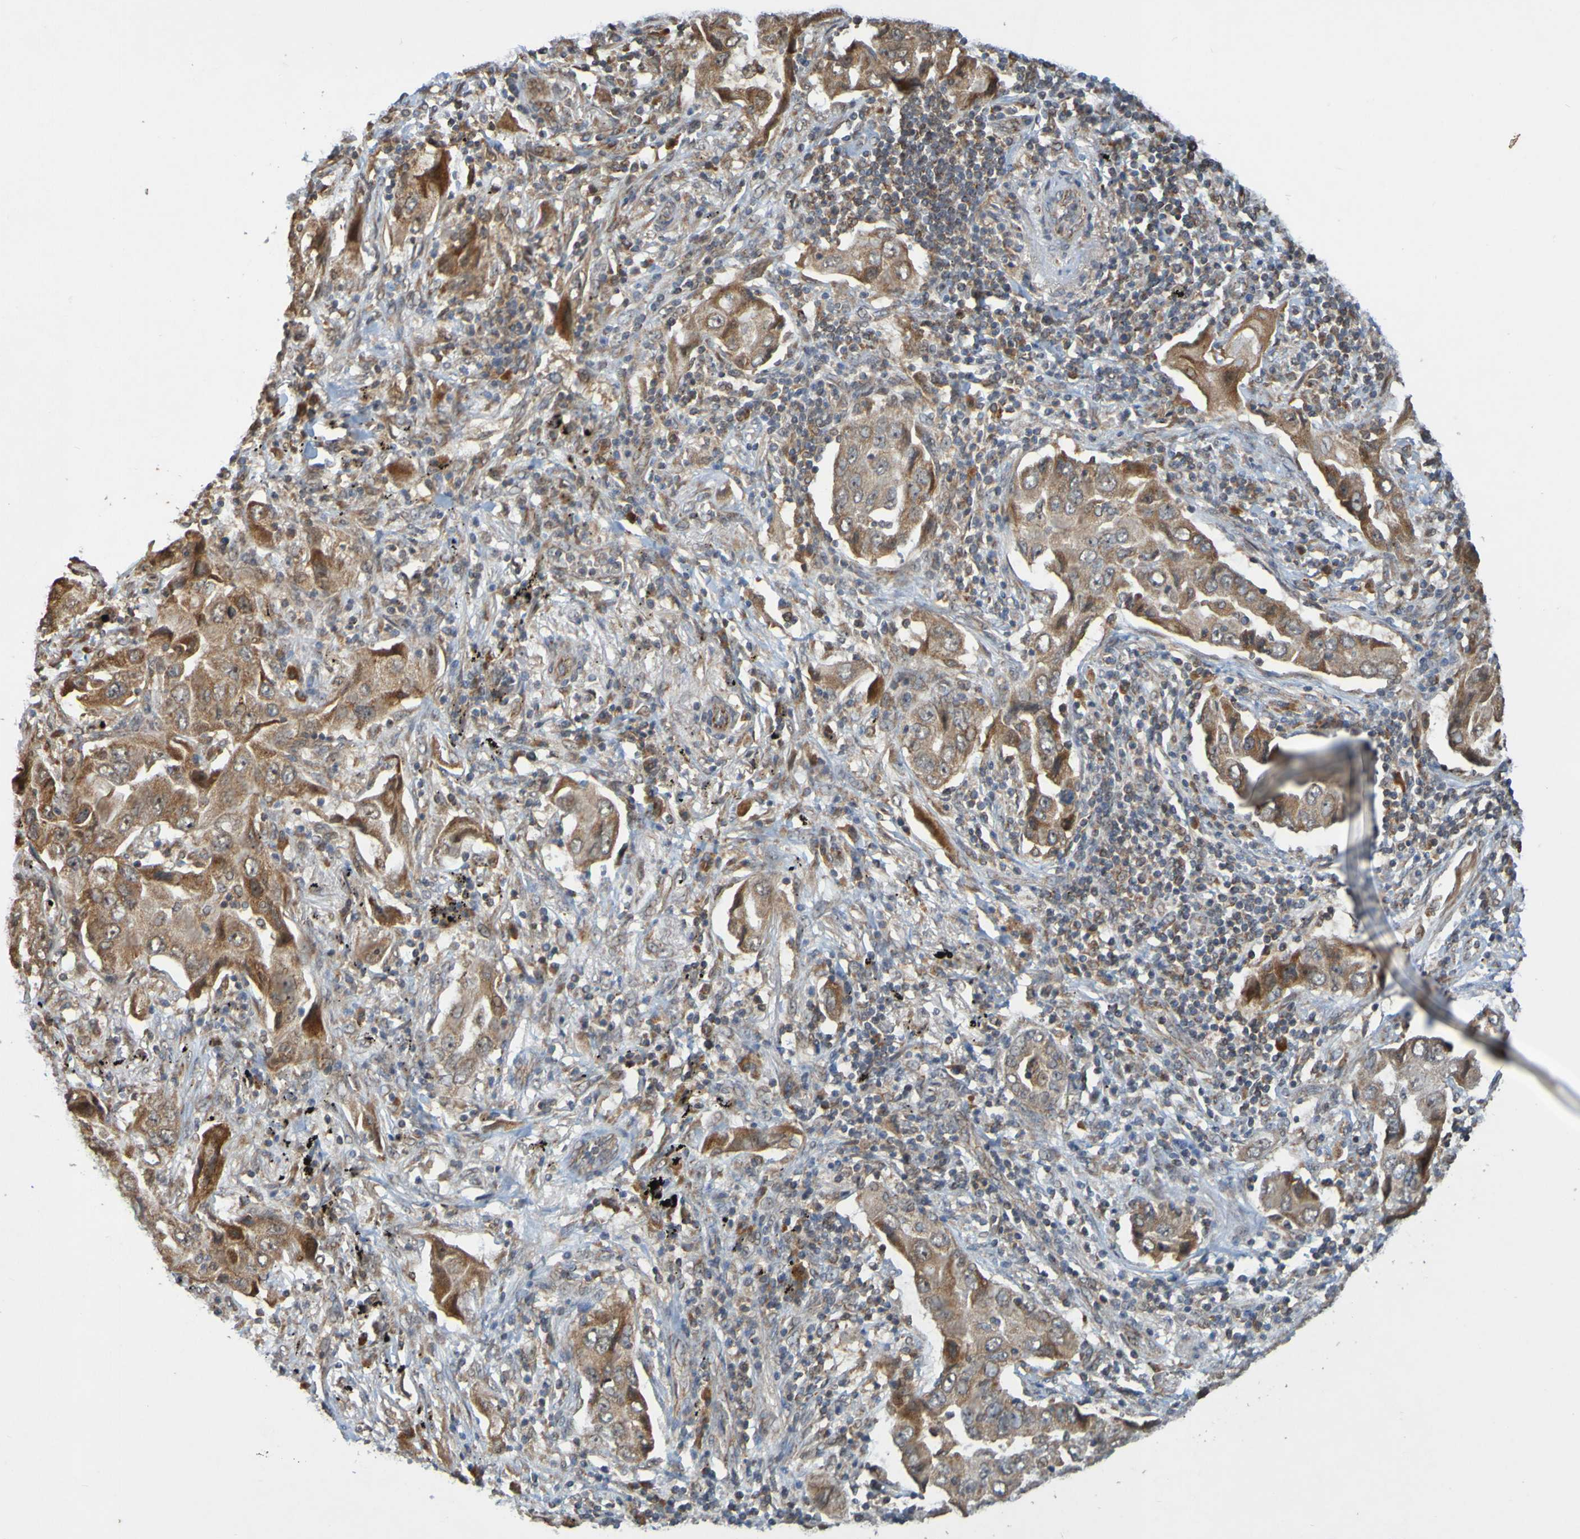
{"staining": {"intensity": "moderate", "quantity": ">75%", "location": "cytoplasmic/membranous"}, "tissue": "lung cancer", "cell_type": "Tumor cells", "image_type": "cancer", "snomed": [{"axis": "morphology", "description": "Adenocarcinoma, NOS"}, {"axis": "topography", "description": "Lung"}], "caption": "Immunohistochemistry (IHC) of human lung cancer displays medium levels of moderate cytoplasmic/membranous positivity in about >75% of tumor cells.", "gene": "TMBIM1", "patient": {"sex": "female", "age": 65}}